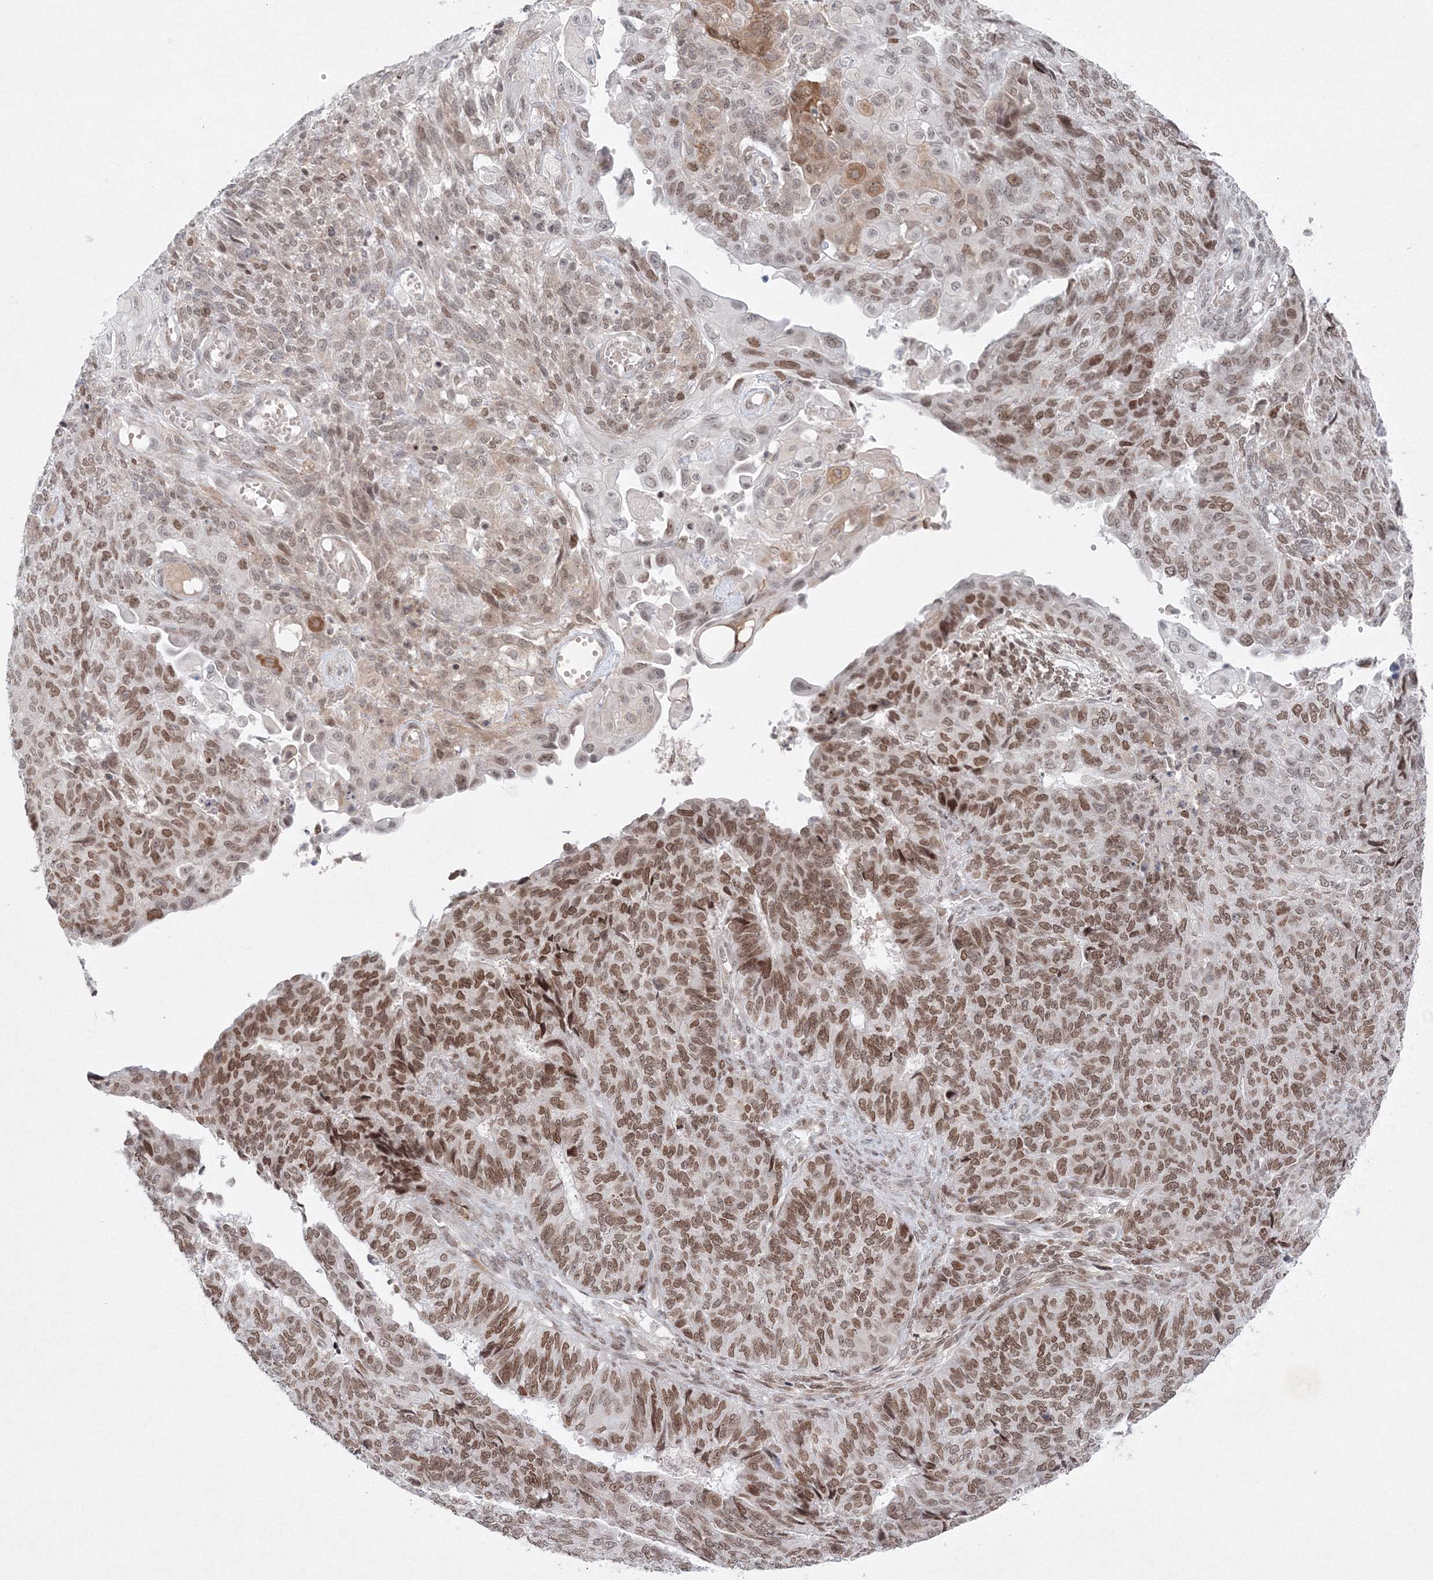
{"staining": {"intensity": "moderate", "quantity": ">75%", "location": "nuclear"}, "tissue": "endometrial cancer", "cell_type": "Tumor cells", "image_type": "cancer", "snomed": [{"axis": "morphology", "description": "Adenocarcinoma, NOS"}, {"axis": "topography", "description": "Endometrium"}], "caption": "Moderate nuclear expression for a protein is present in about >75% of tumor cells of endometrial adenocarcinoma using IHC.", "gene": "KIF4A", "patient": {"sex": "female", "age": 32}}